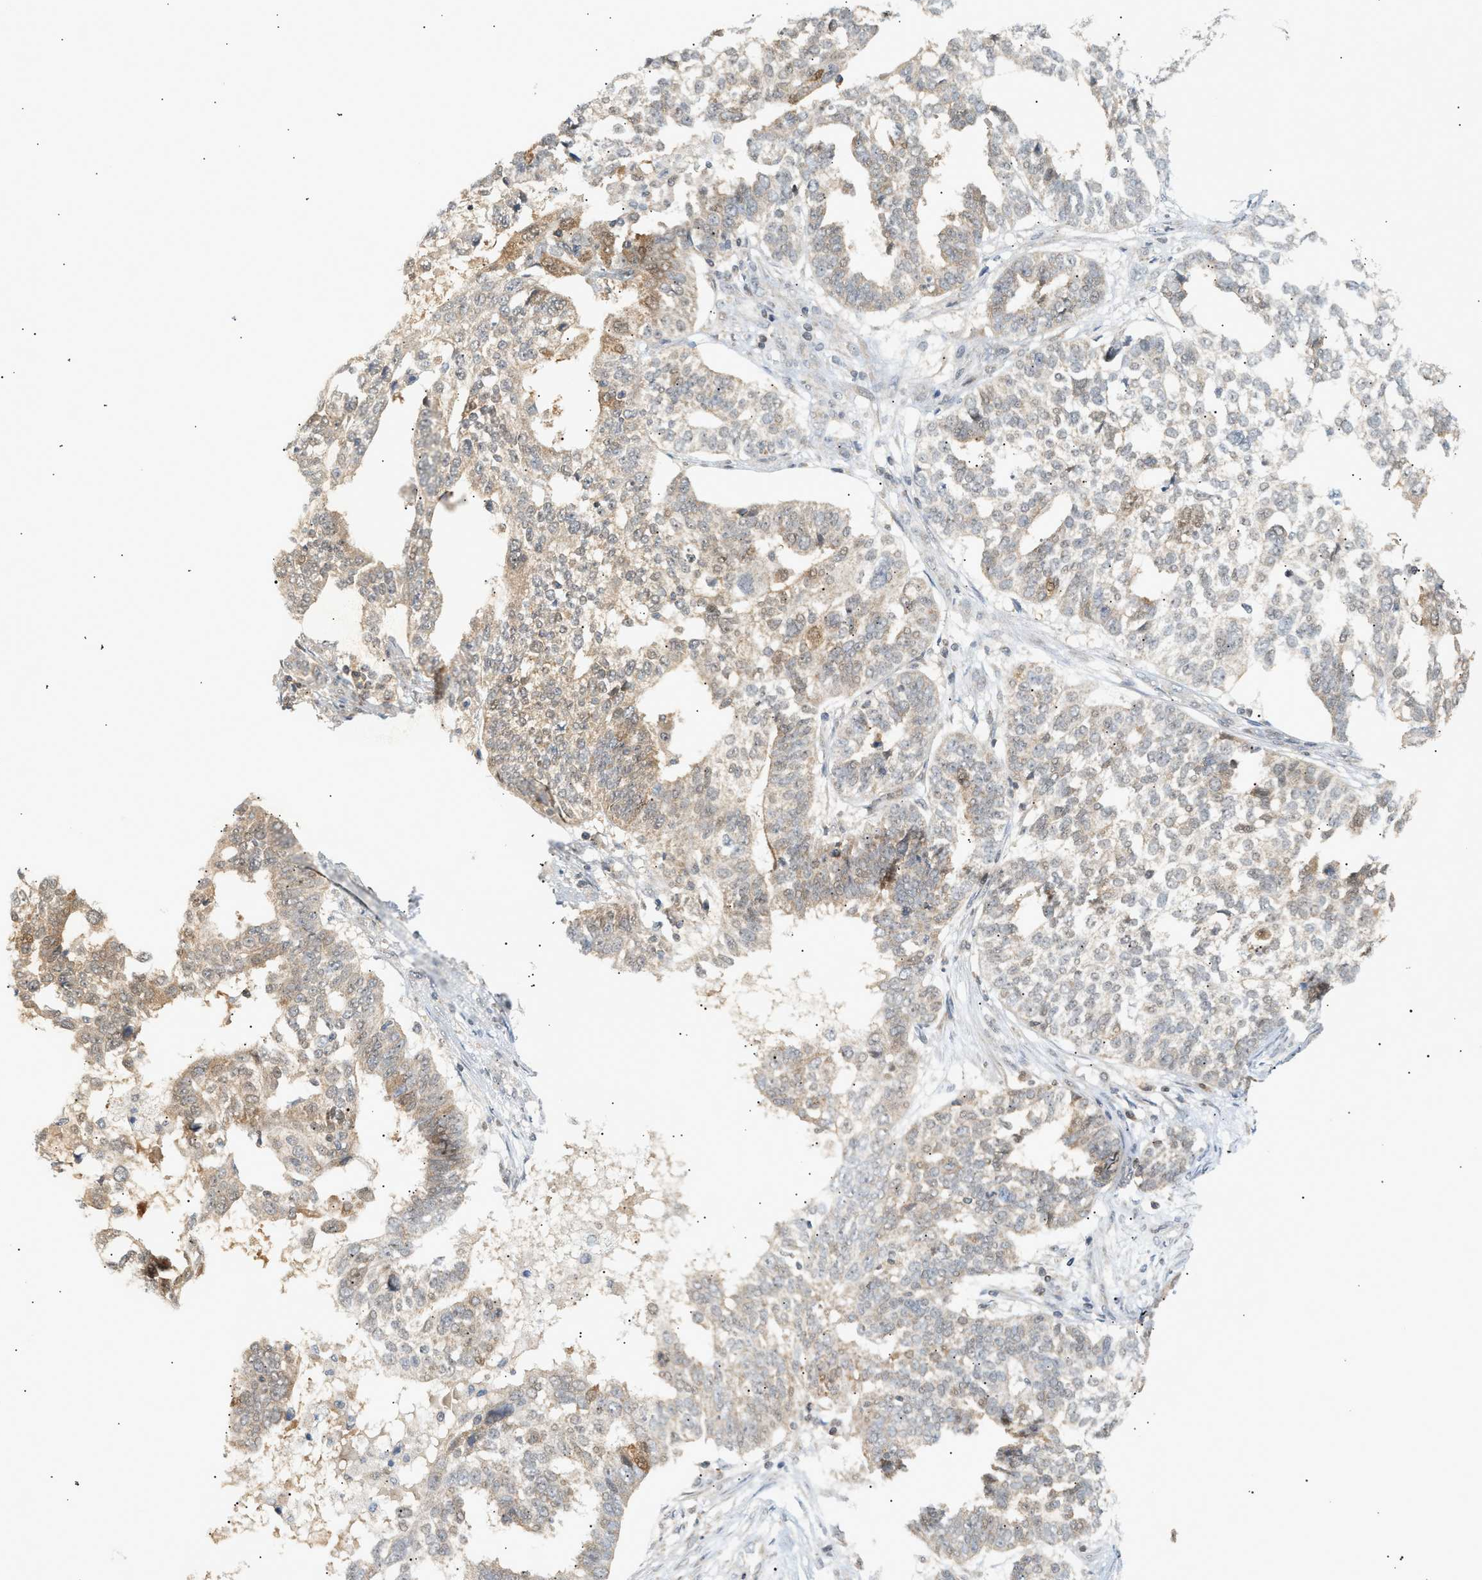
{"staining": {"intensity": "weak", "quantity": "25%-75%", "location": "cytoplasmic/membranous"}, "tissue": "ovarian cancer", "cell_type": "Tumor cells", "image_type": "cancer", "snomed": [{"axis": "morphology", "description": "Cystadenocarcinoma, serous, NOS"}, {"axis": "topography", "description": "Ovary"}], "caption": "Human ovarian cancer (serous cystadenocarcinoma) stained with a brown dye exhibits weak cytoplasmic/membranous positive positivity in approximately 25%-75% of tumor cells.", "gene": "SHC1", "patient": {"sex": "female", "age": 59}}